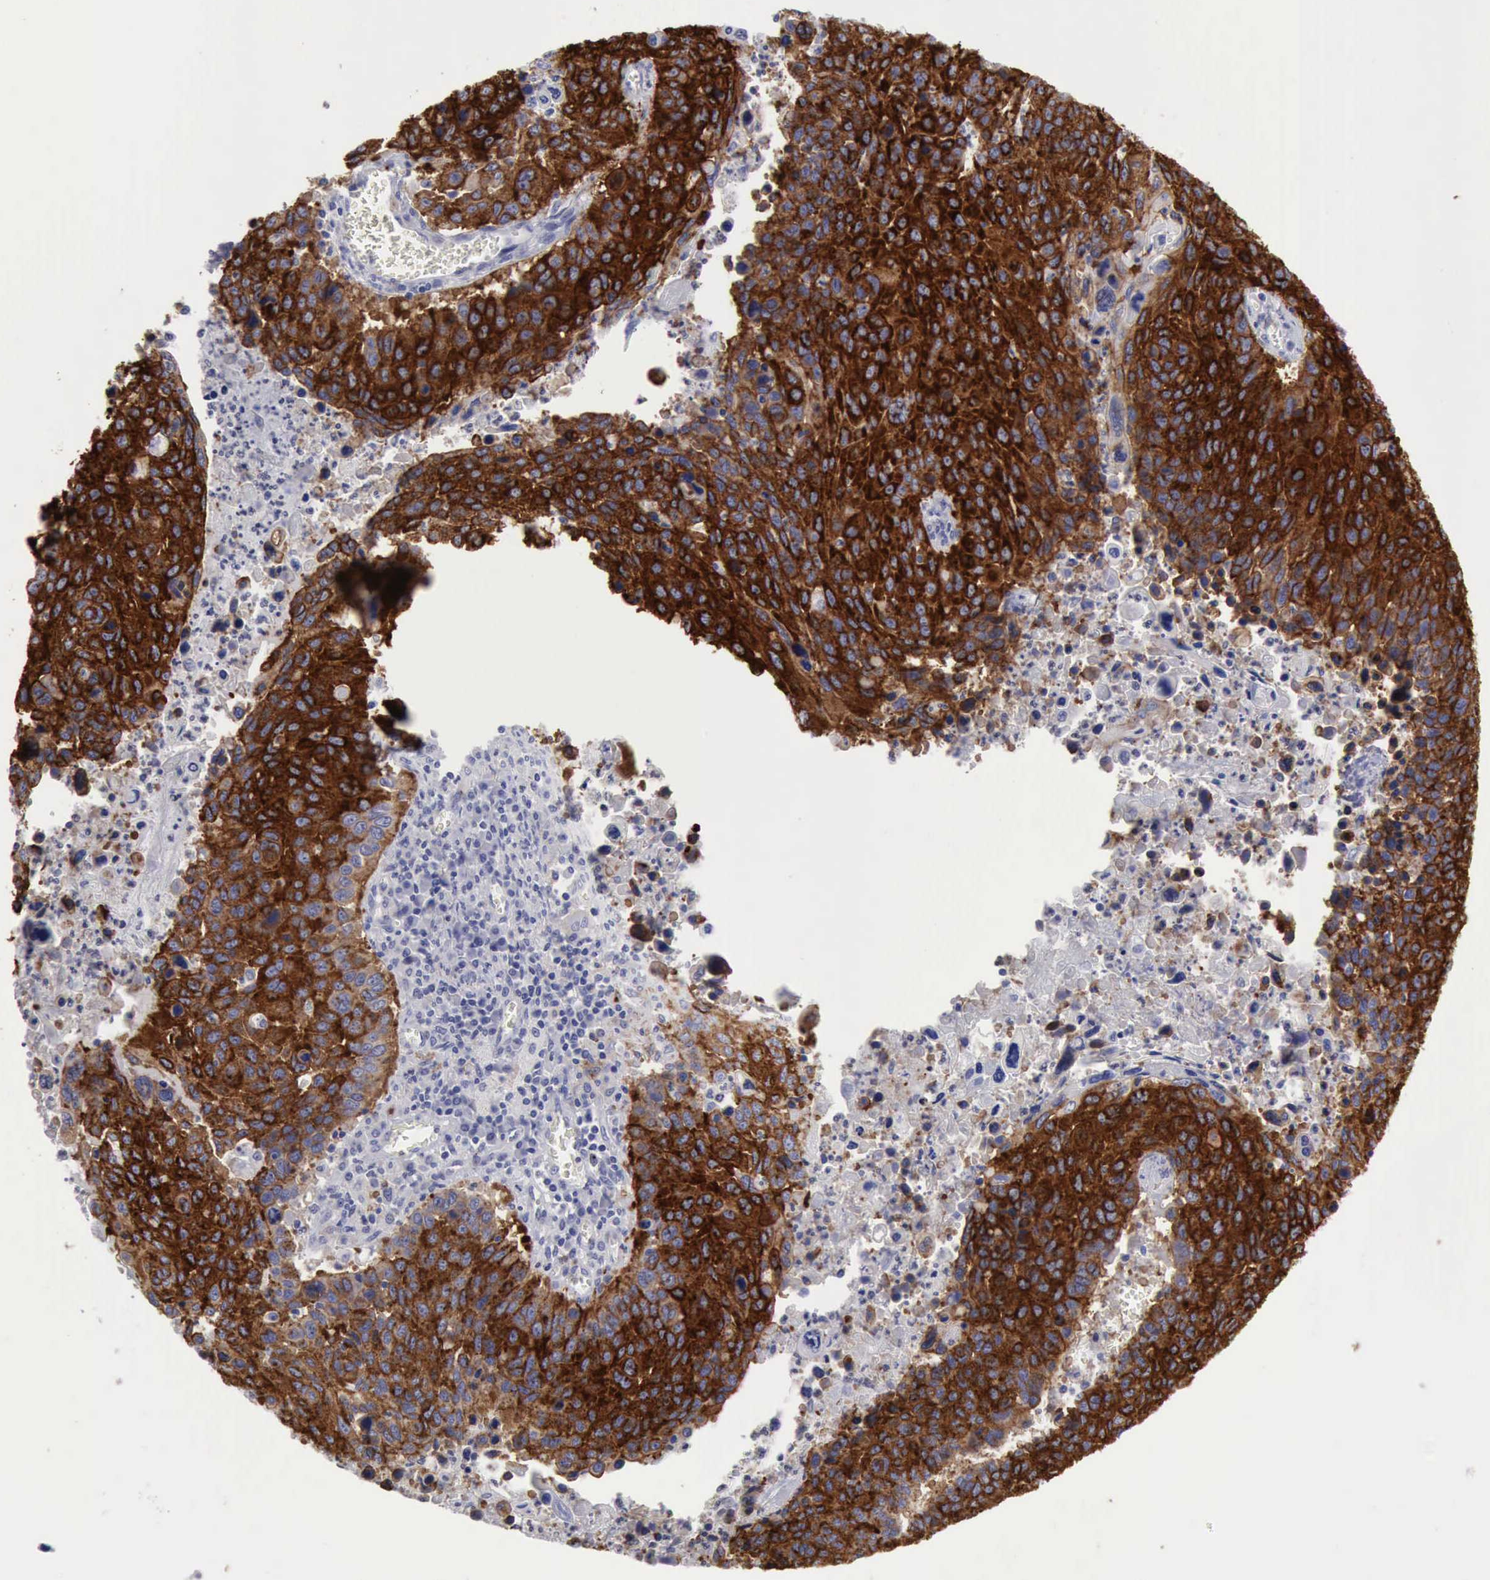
{"staining": {"intensity": "strong", "quantity": ">75%", "location": "cytoplasmic/membranous"}, "tissue": "lung cancer", "cell_type": "Tumor cells", "image_type": "cancer", "snomed": [{"axis": "morphology", "description": "Squamous cell carcinoma, NOS"}, {"axis": "topography", "description": "Lung"}], "caption": "Tumor cells show high levels of strong cytoplasmic/membranous positivity in about >75% of cells in human squamous cell carcinoma (lung).", "gene": "TFRC", "patient": {"sex": "male", "age": 68}}